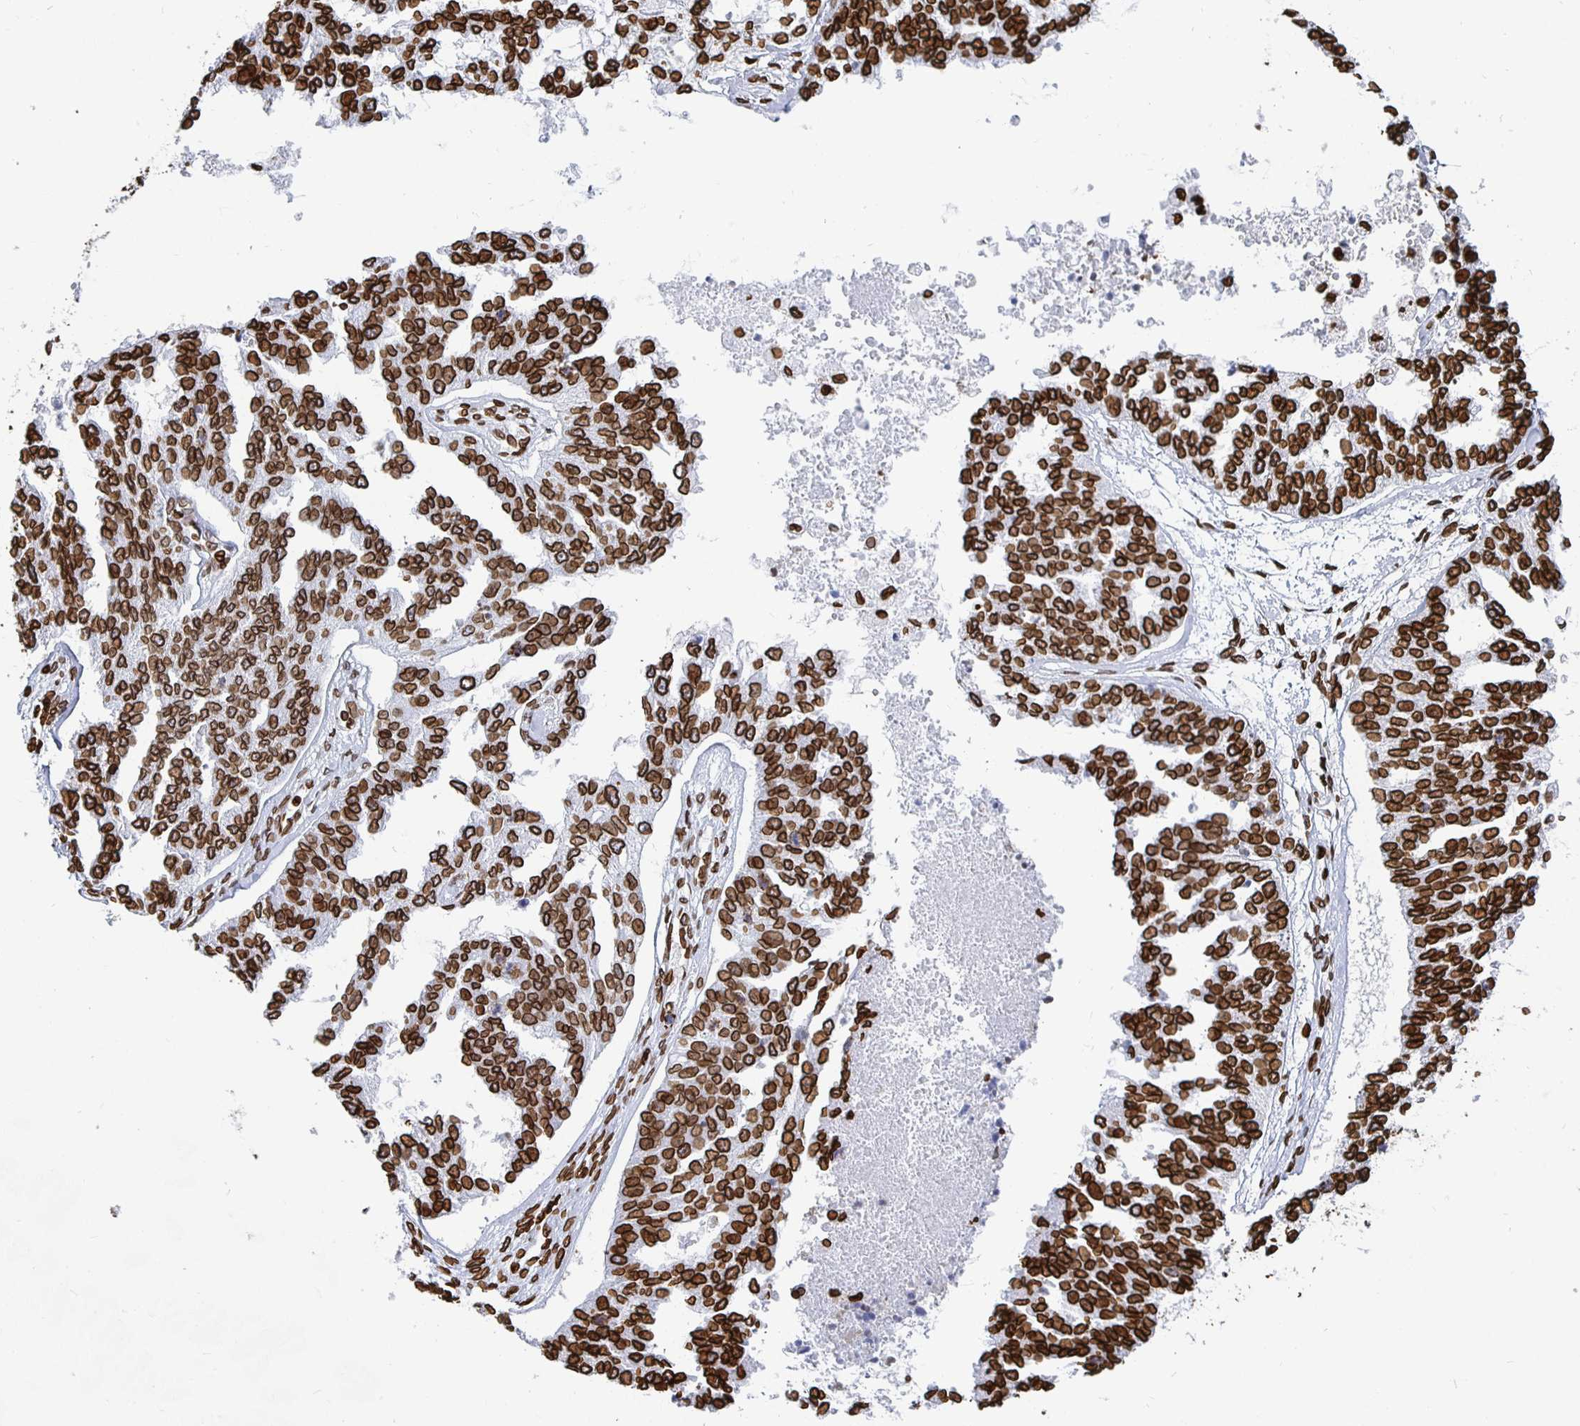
{"staining": {"intensity": "strong", "quantity": ">75%", "location": "cytoplasmic/membranous,nuclear"}, "tissue": "ovarian cancer", "cell_type": "Tumor cells", "image_type": "cancer", "snomed": [{"axis": "morphology", "description": "Cystadenocarcinoma, serous, NOS"}, {"axis": "topography", "description": "Ovary"}], "caption": "Strong cytoplasmic/membranous and nuclear protein positivity is seen in approximately >75% of tumor cells in ovarian cancer.", "gene": "LMNB1", "patient": {"sex": "female", "age": 58}}